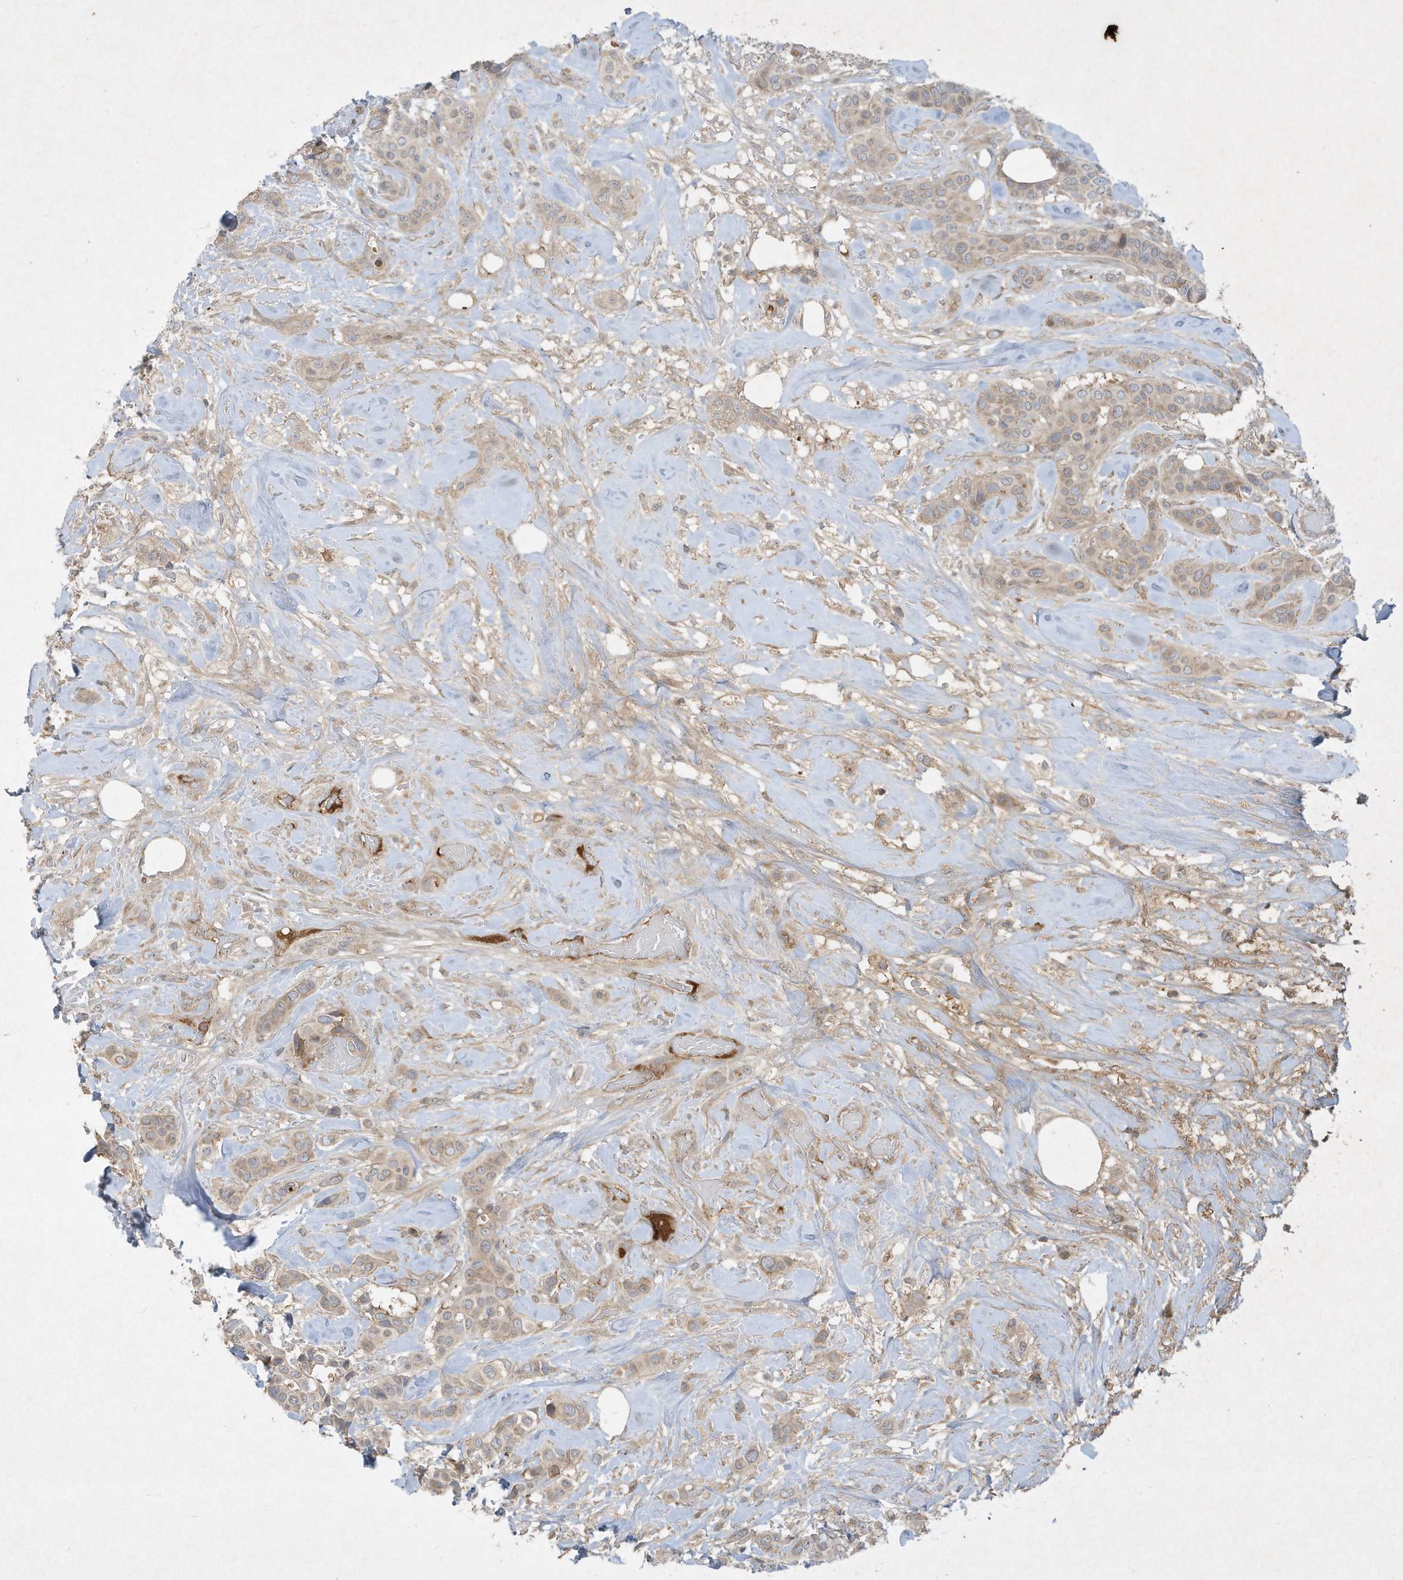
{"staining": {"intensity": "weak", "quantity": ">75%", "location": "cytoplasmic/membranous"}, "tissue": "breast cancer", "cell_type": "Tumor cells", "image_type": "cancer", "snomed": [{"axis": "morphology", "description": "Lobular carcinoma"}, {"axis": "topography", "description": "Breast"}], "caption": "Weak cytoplasmic/membranous staining is present in about >75% of tumor cells in breast lobular carcinoma.", "gene": "FETUB", "patient": {"sex": "female", "age": 51}}